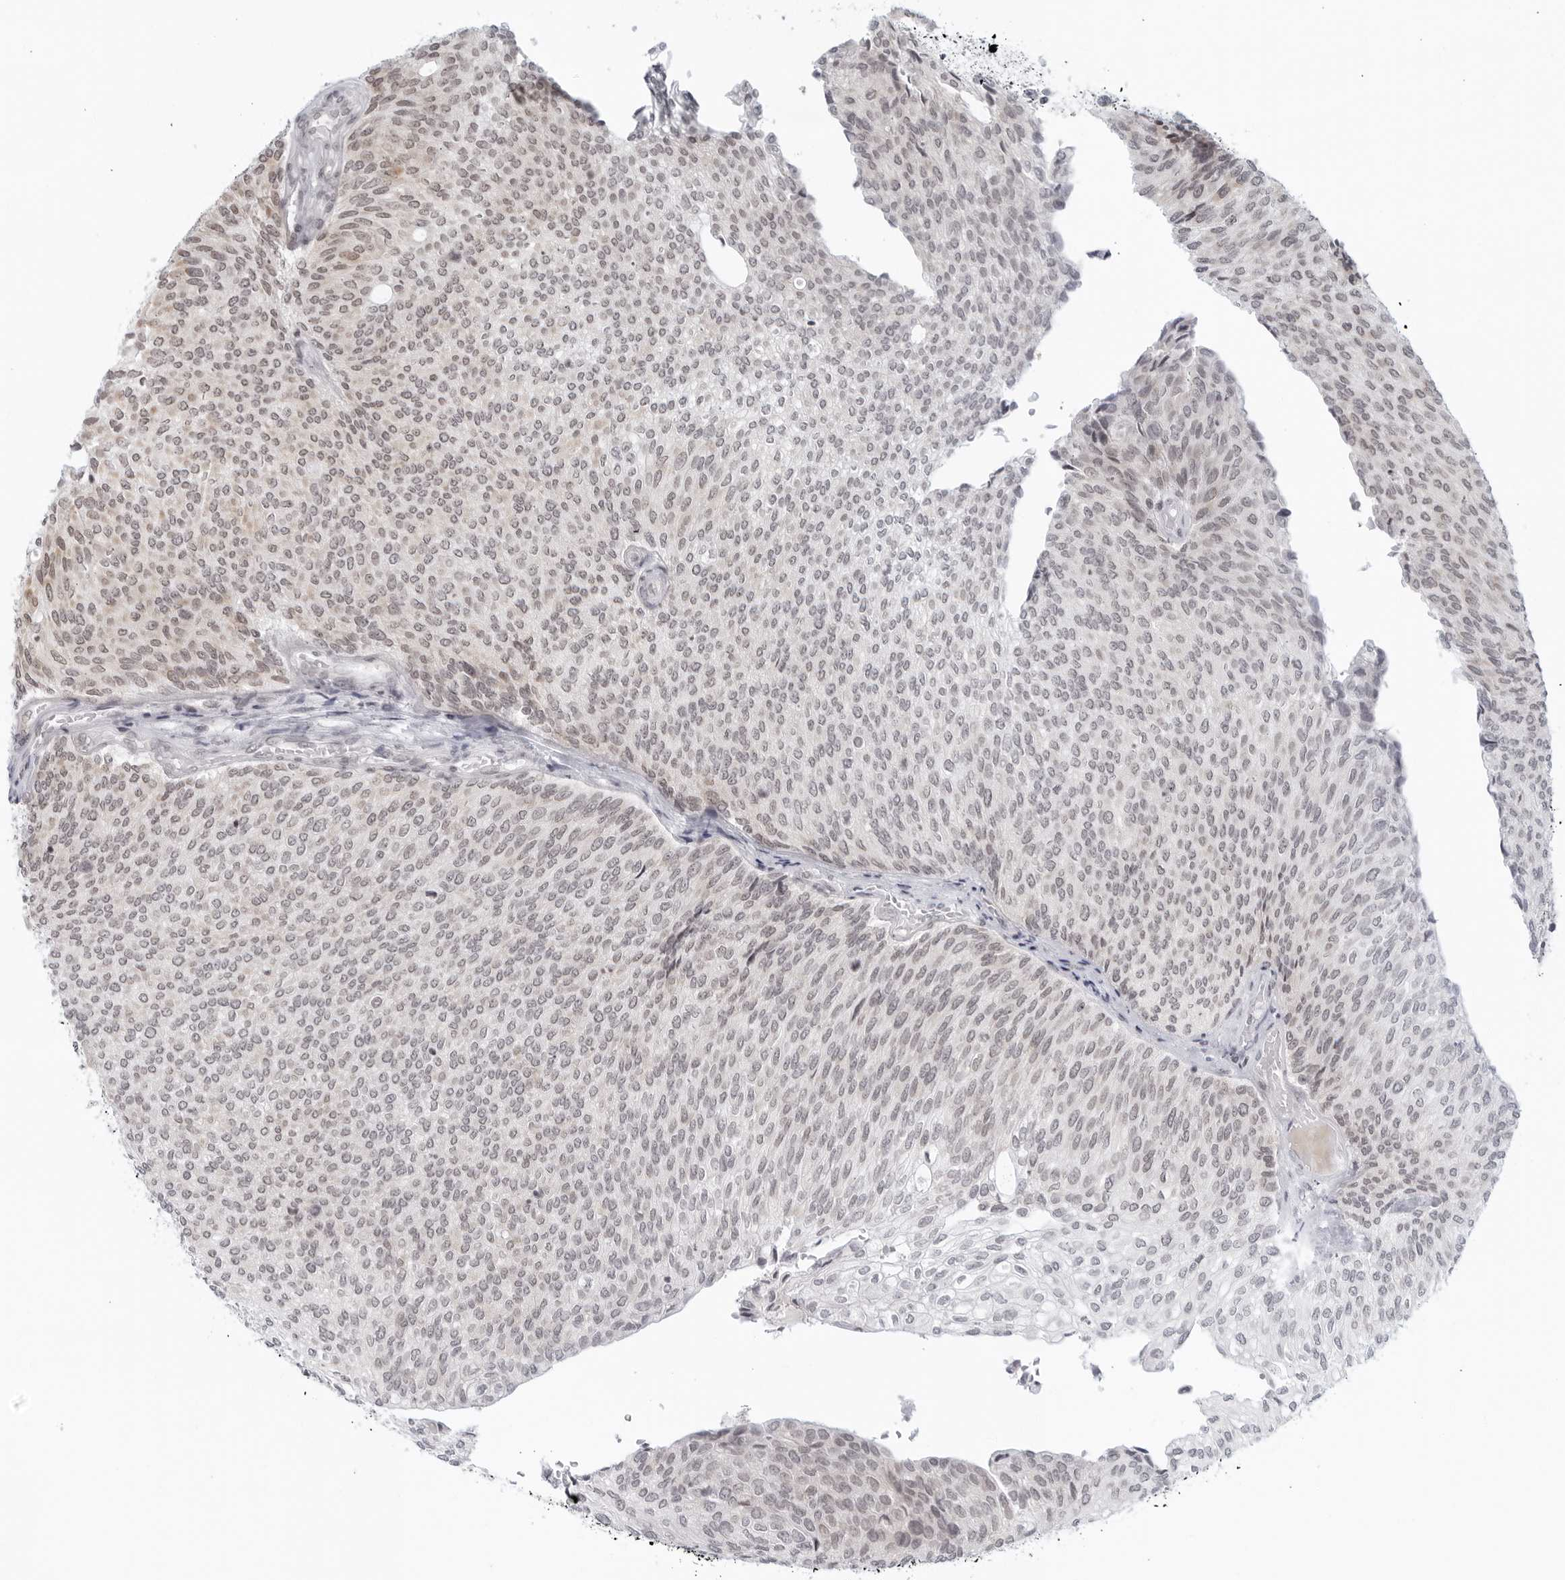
{"staining": {"intensity": "negative", "quantity": "none", "location": "none"}, "tissue": "urothelial cancer", "cell_type": "Tumor cells", "image_type": "cancer", "snomed": [{"axis": "morphology", "description": "Urothelial carcinoma, Low grade"}, {"axis": "topography", "description": "Urinary bladder"}], "caption": "An IHC image of low-grade urothelial carcinoma is shown. There is no staining in tumor cells of low-grade urothelial carcinoma.", "gene": "RAB11FIP3", "patient": {"sex": "female", "age": 79}}